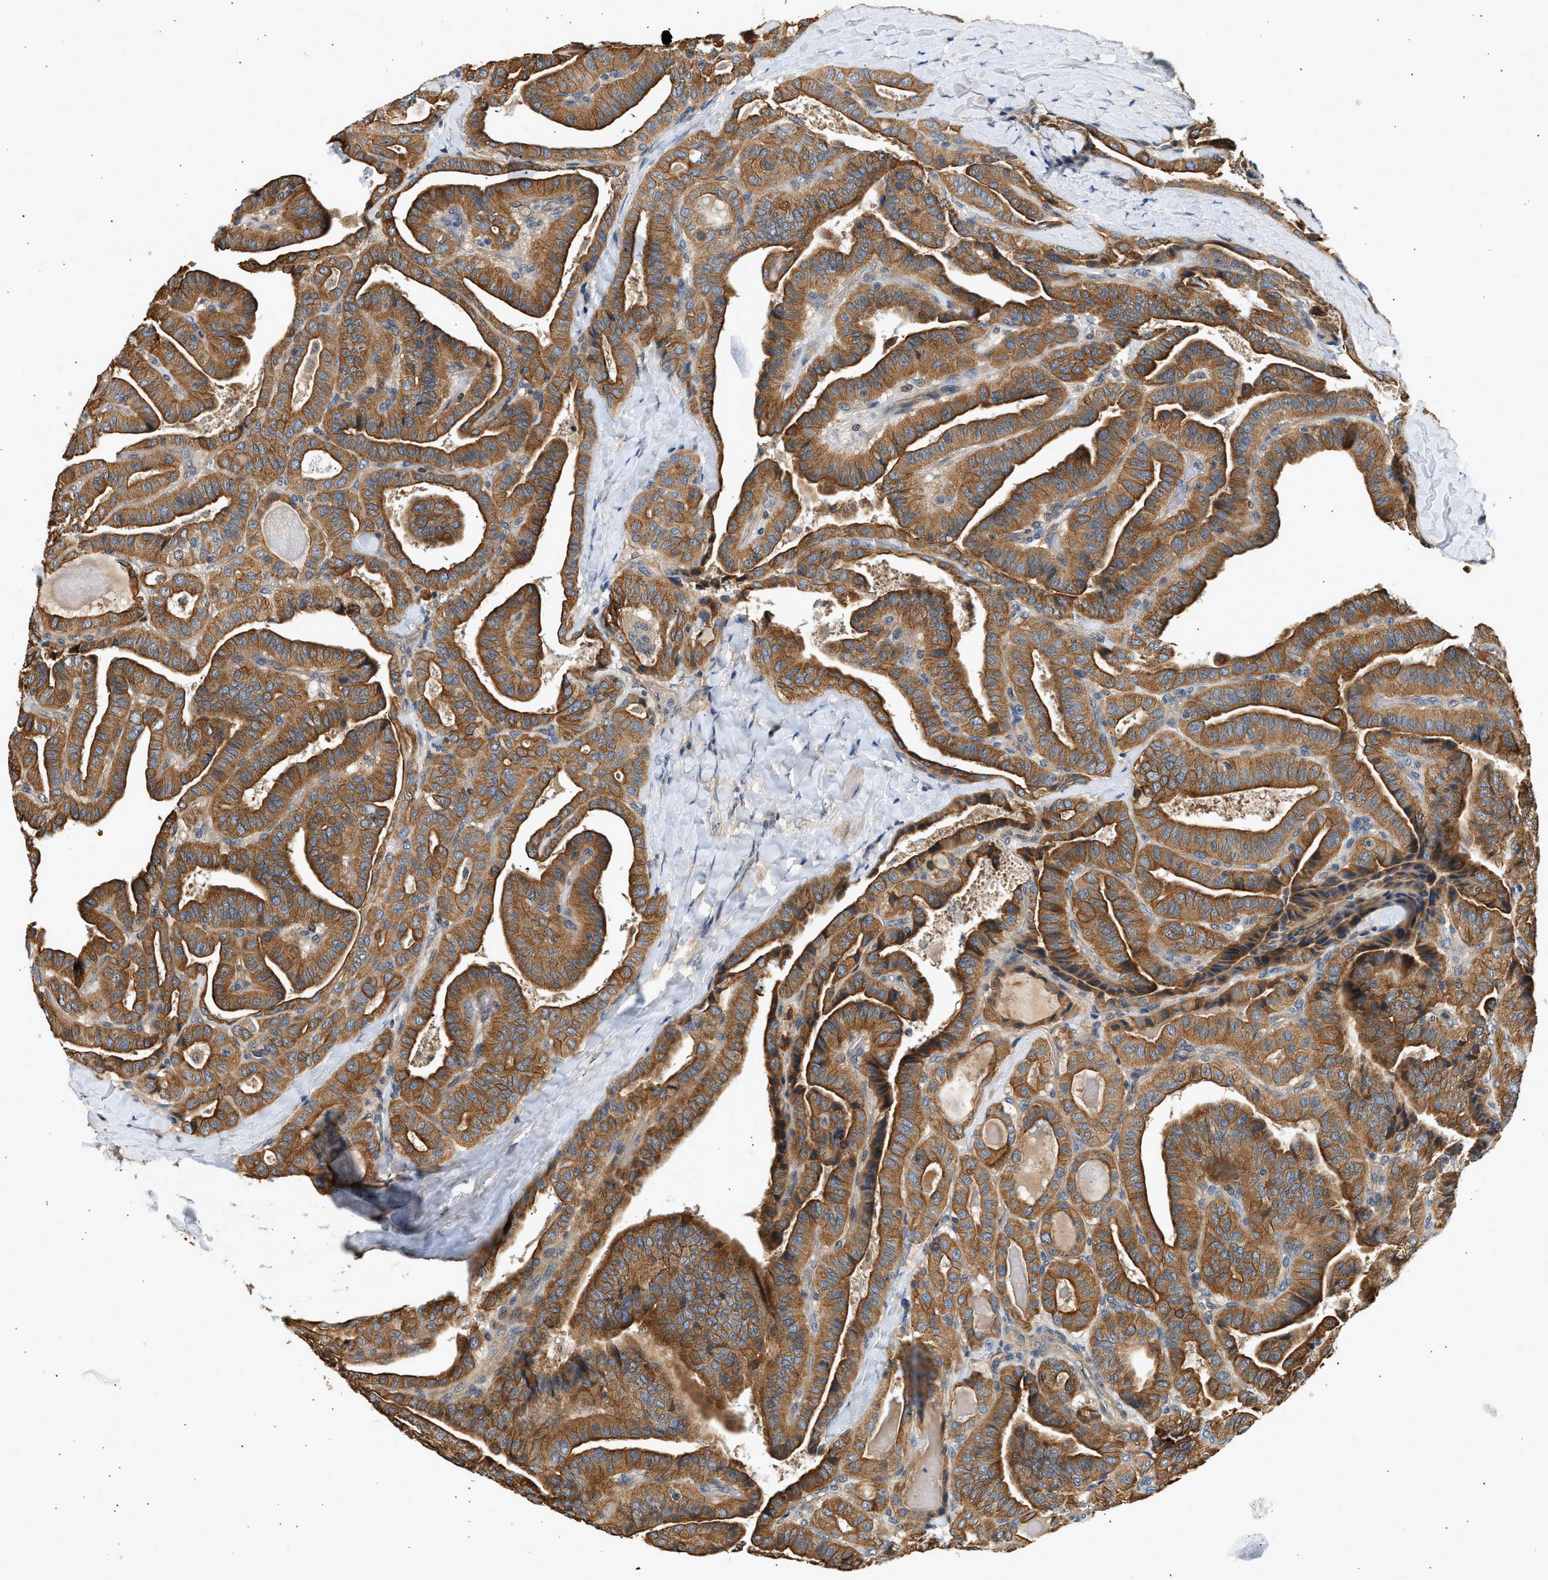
{"staining": {"intensity": "strong", "quantity": ">75%", "location": "cytoplasmic/membranous"}, "tissue": "thyroid cancer", "cell_type": "Tumor cells", "image_type": "cancer", "snomed": [{"axis": "morphology", "description": "Papillary adenocarcinoma, NOS"}, {"axis": "topography", "description": "Thyroid gland"}], "caption": "Protein expression analysis of human thyroid cancer reveals strong cytoplasmic/membranous staining in about >75% of tumor cells.", "gene": "WDR31", "patient": {"sex": "male", "age": 77}}